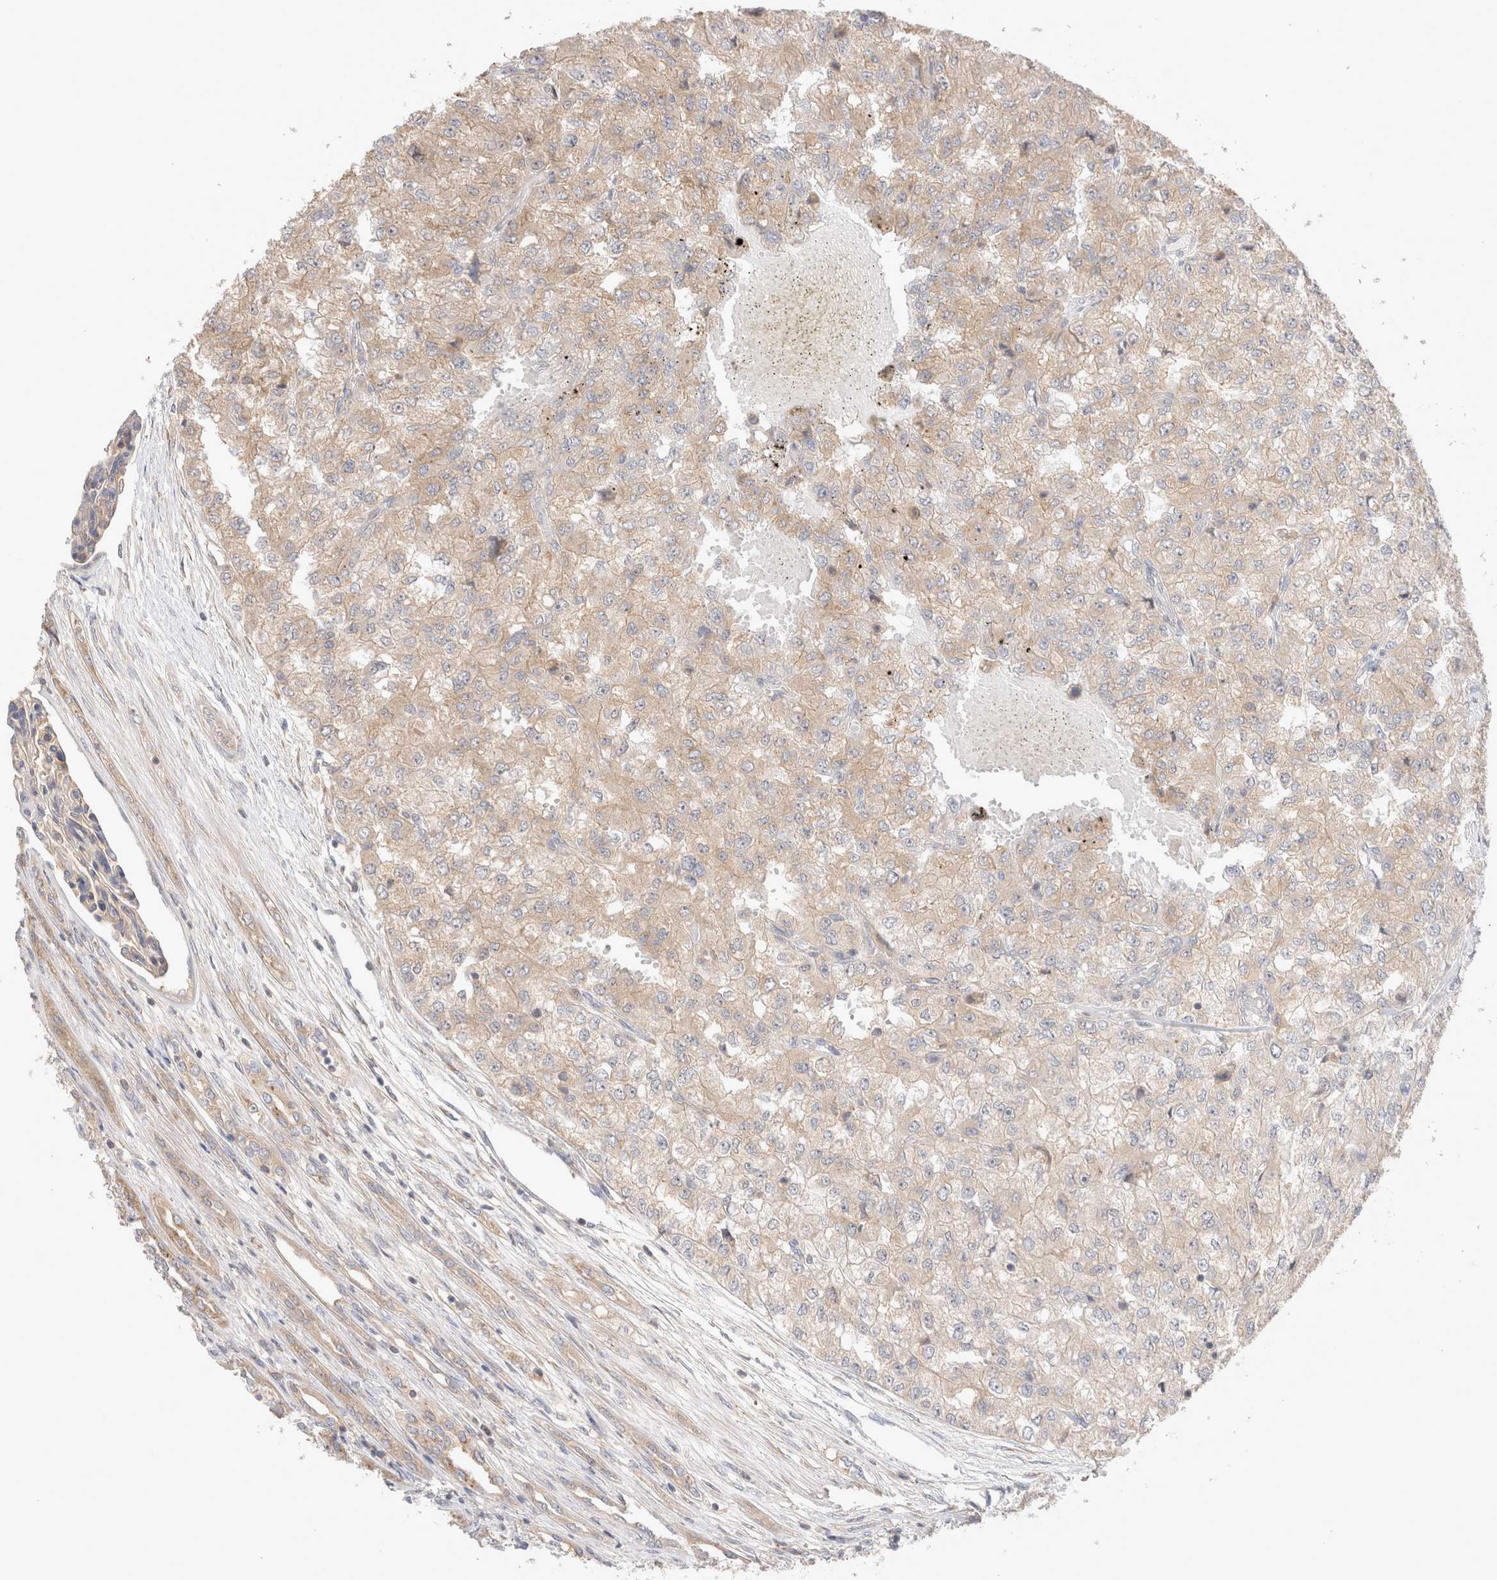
{"staining": {"intensity": "weak", "quantity": "<25%", "location": "cytoplasmic/membranous"}, "tissue": "renal cancer", "cell_type": "Tumor cells", "image_type": "cancer", "snomed": [{"axis": "morphology", "description": "Adenocarcinoma, NOS"}, {"axis": "topography", "description": "Kidney"}], "caption": "Immunohistochemical staining of human renal cancer demonstrates no significant staining in tumor cells.", "gene": "VPS28", "patient": {"sex": "female", "age": 54}}